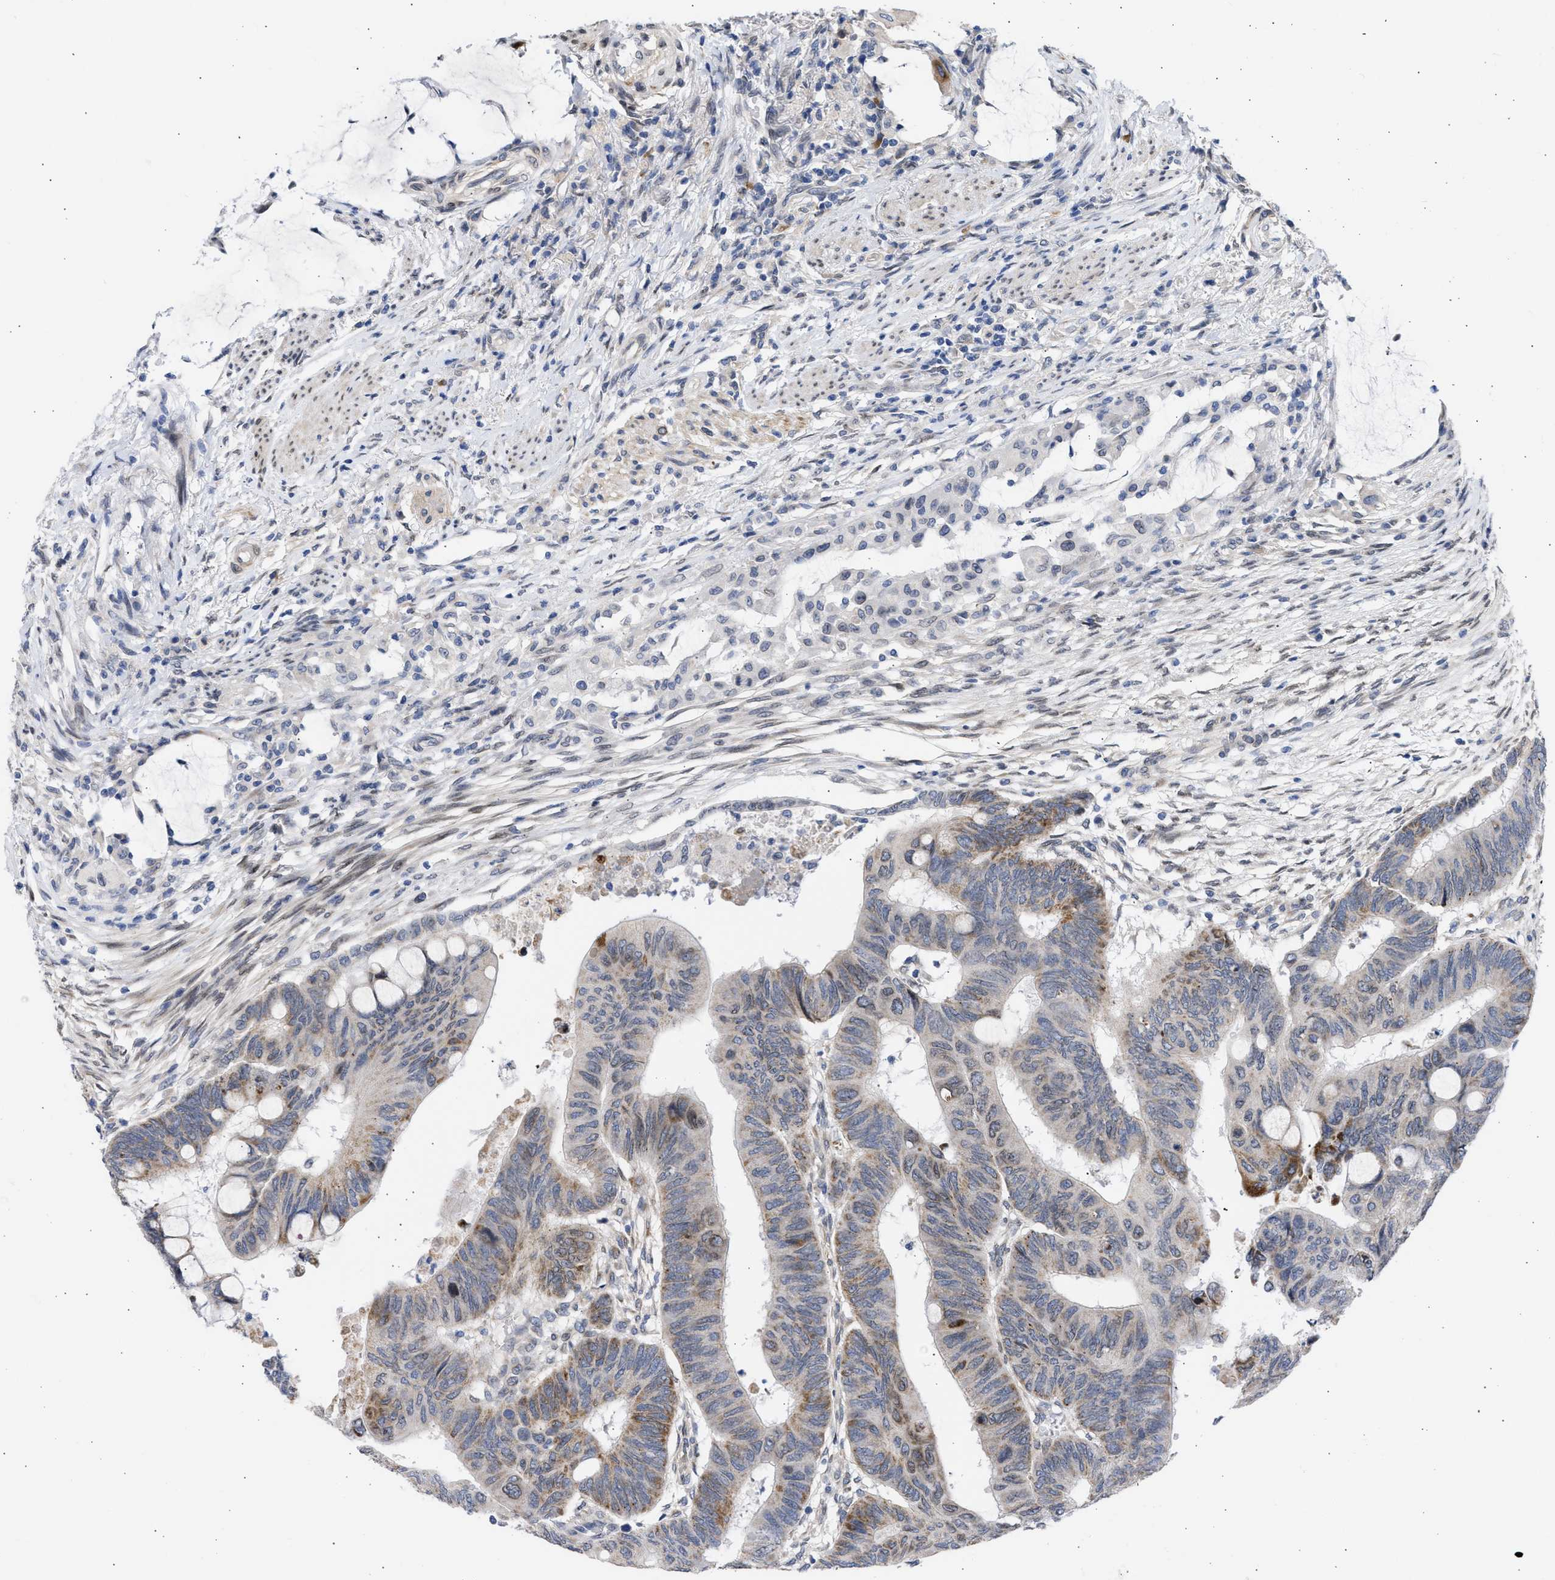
{"staining": {"intensity": "moderate", "quantity": "<25%", "location": "cytoplasmic/membranous"}, "tissue": "colorectal cancer", "cell_type": "Tumor cells", "image_type": "cancer", "snomed": [{"axis": "morphology", "description": "Normal tissue, NOS"}, {"axis": "morphology", "description": "Adenocarcinoma, NOS"}, {"axis": "topography", "description": "Rectum"}, {"axis": "topography", "description": "Peripheral nerve tissue"}], "caption": "Adenocarcinoma (colorectal) stained with DAB (3,3'-diaminobenzidine) immunohistochemistry (IHC) exhibits low levels of moderate cytoplasmic/membranous staining in about <25% of tumor cells. (DAB (3,3'-diaminobenzidine) = brown stain, brightfield microscopy at high magnification).", "gene": "NUP35", "patient": {"sex": "male", "age": 92}}